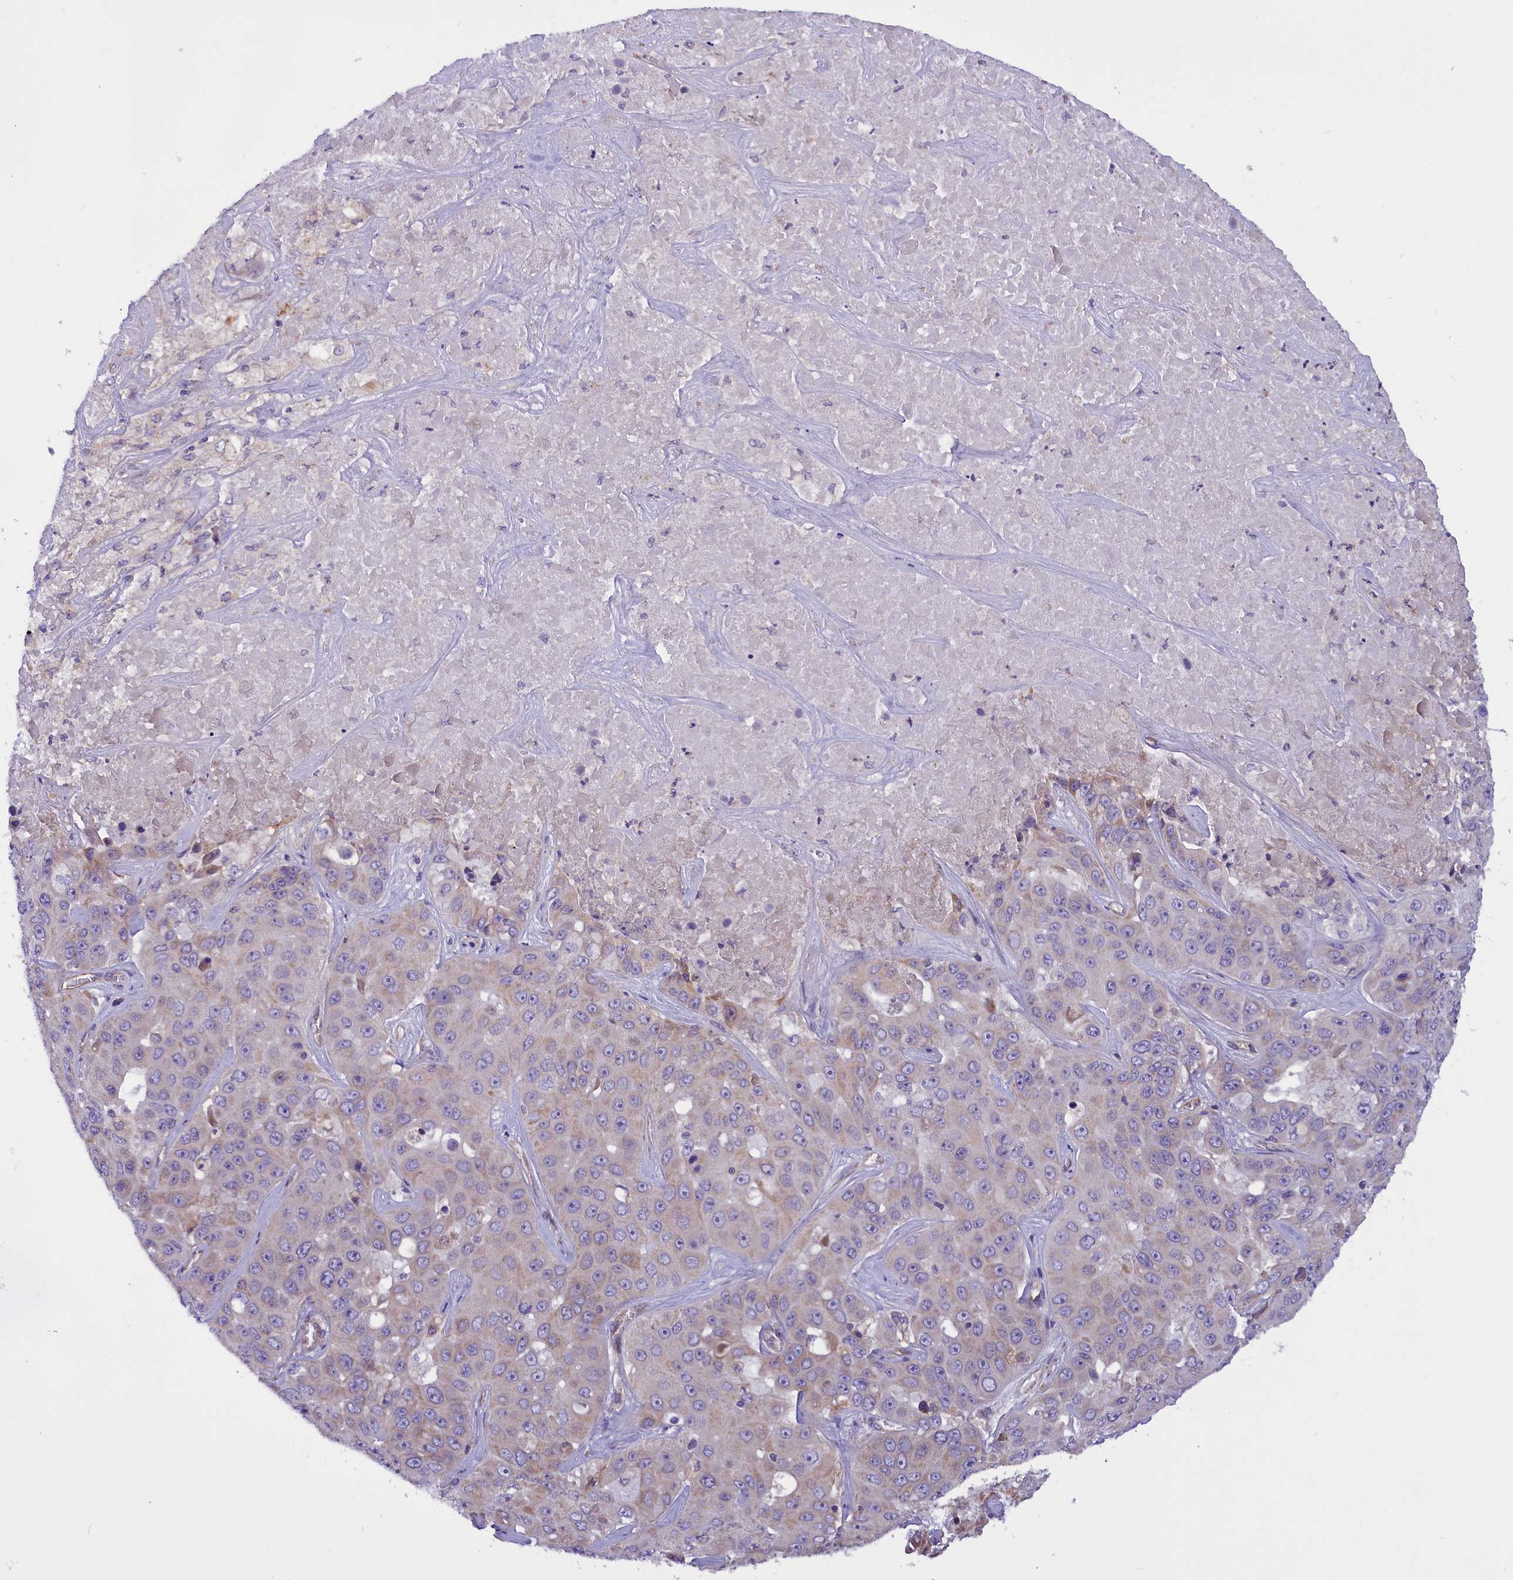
{"staining": {"intensity": "negative", "quantity": "none", "location": "none"}, "tissue": "liver cancer", "cell_type": "Tumor cells", "image_type": "cancer", "snomed": [{"axis": "morphology", "description": "Cholangiocarcinoma"}, {"axis": "topography", "description": "Liver"}], "caption": "DAB immunohistochemical staining of liver cancer displays no significant positivity in tumor cells. Brightfield microscopy of immunohistochemistry (IHC) stained with DAB (3,3'-diaminobenzidine) (brown) and hematoxylin (blue), captured at high magnification.", "gene": "DNAJB9", "patient": {"sex": "female", "age": 52}}